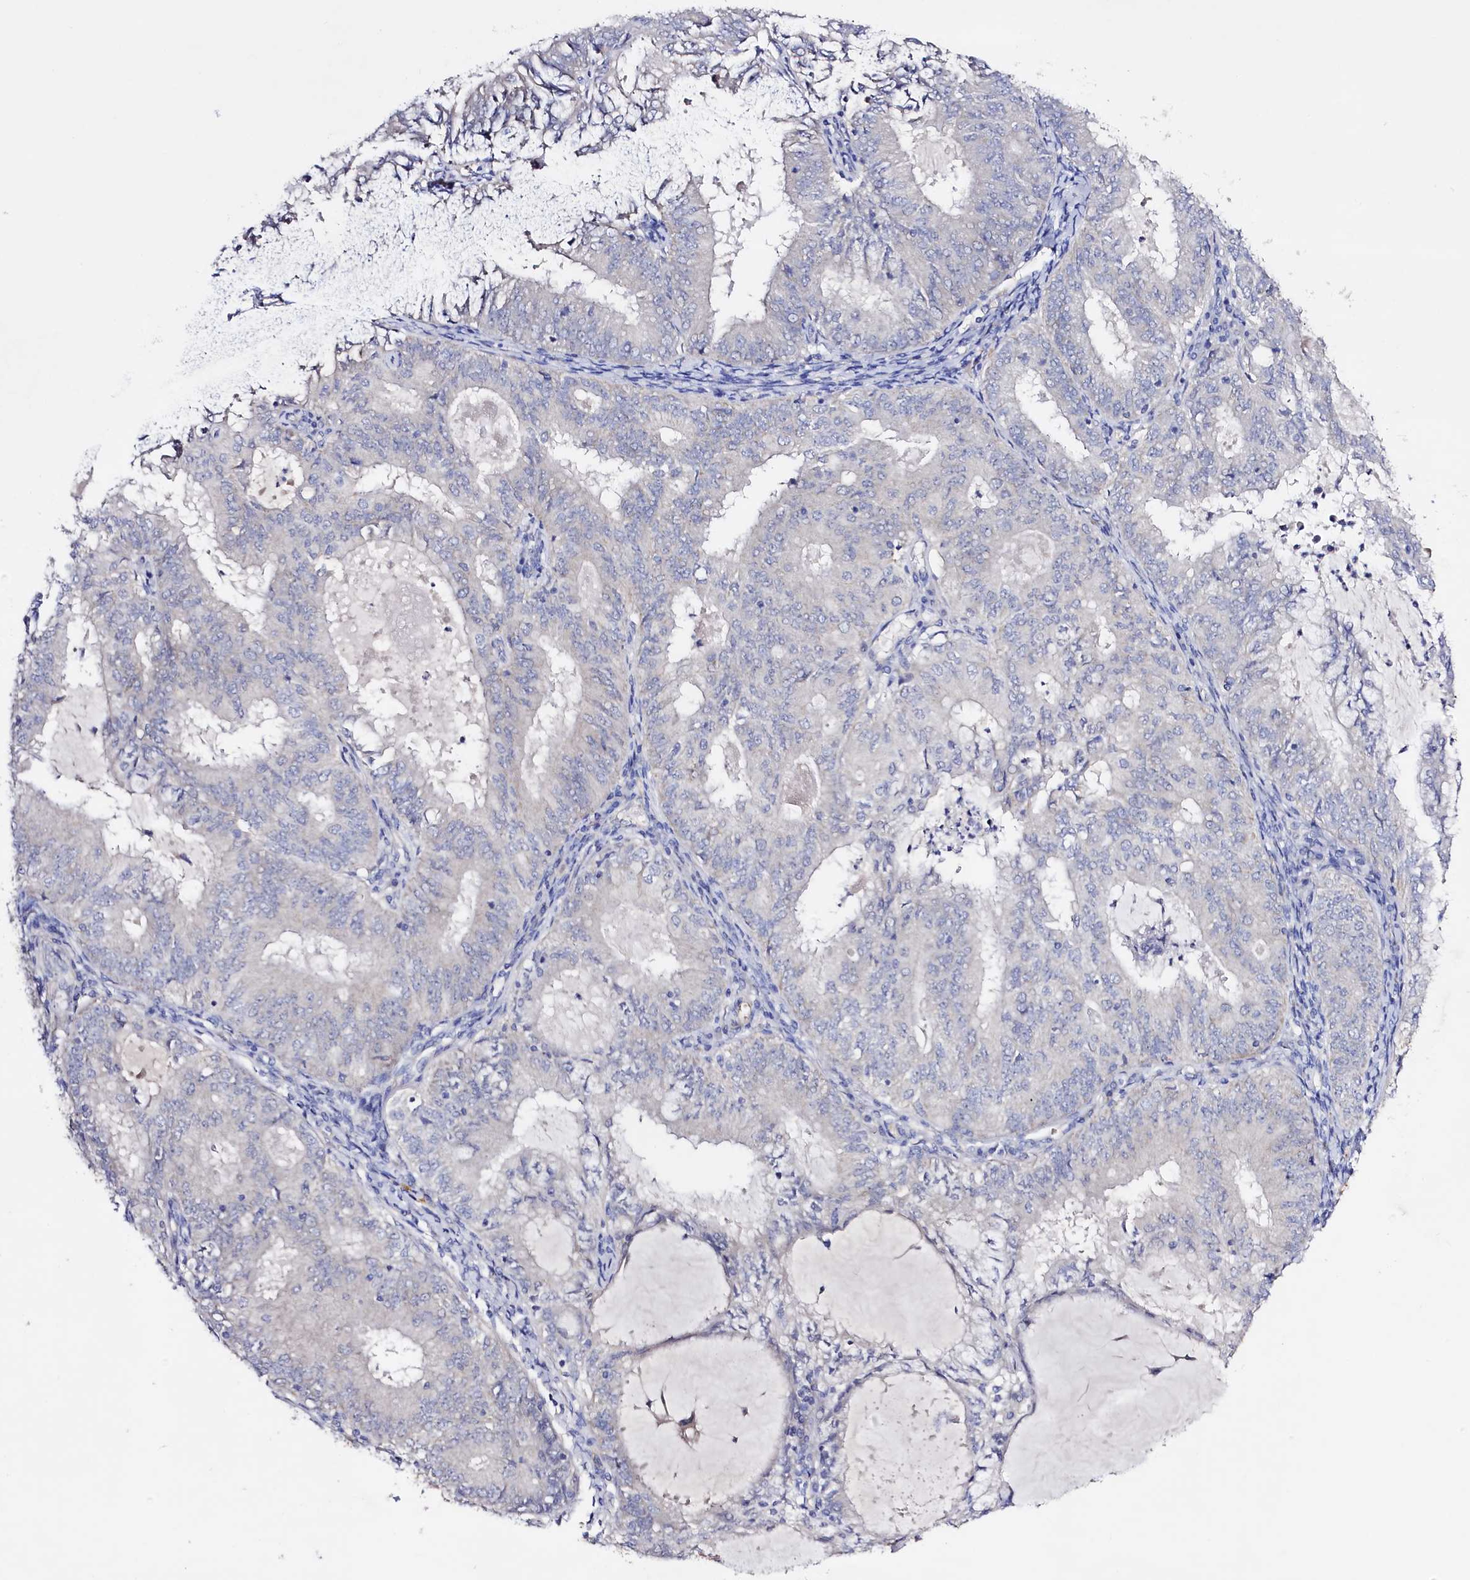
{"staining": {"intensity": "negative", "quantity": "none", "location": "none"}, "tissue": "endometrial cancer", "cell_type": "Tumor cells", "image_type": "cancer", "snomed": [{"axis": "morphology", "description": "Adenocarcinoma, NOS"}, {"axis": "topography", "description": "Endometrium"}], "caption": "Endometrial cancer stained for a protein using immunohistochemistry (IHC) exhibits no positivity tumor cells.", "gene": "SLC7A1", "patient": {"sex": "female", "age": 57}}